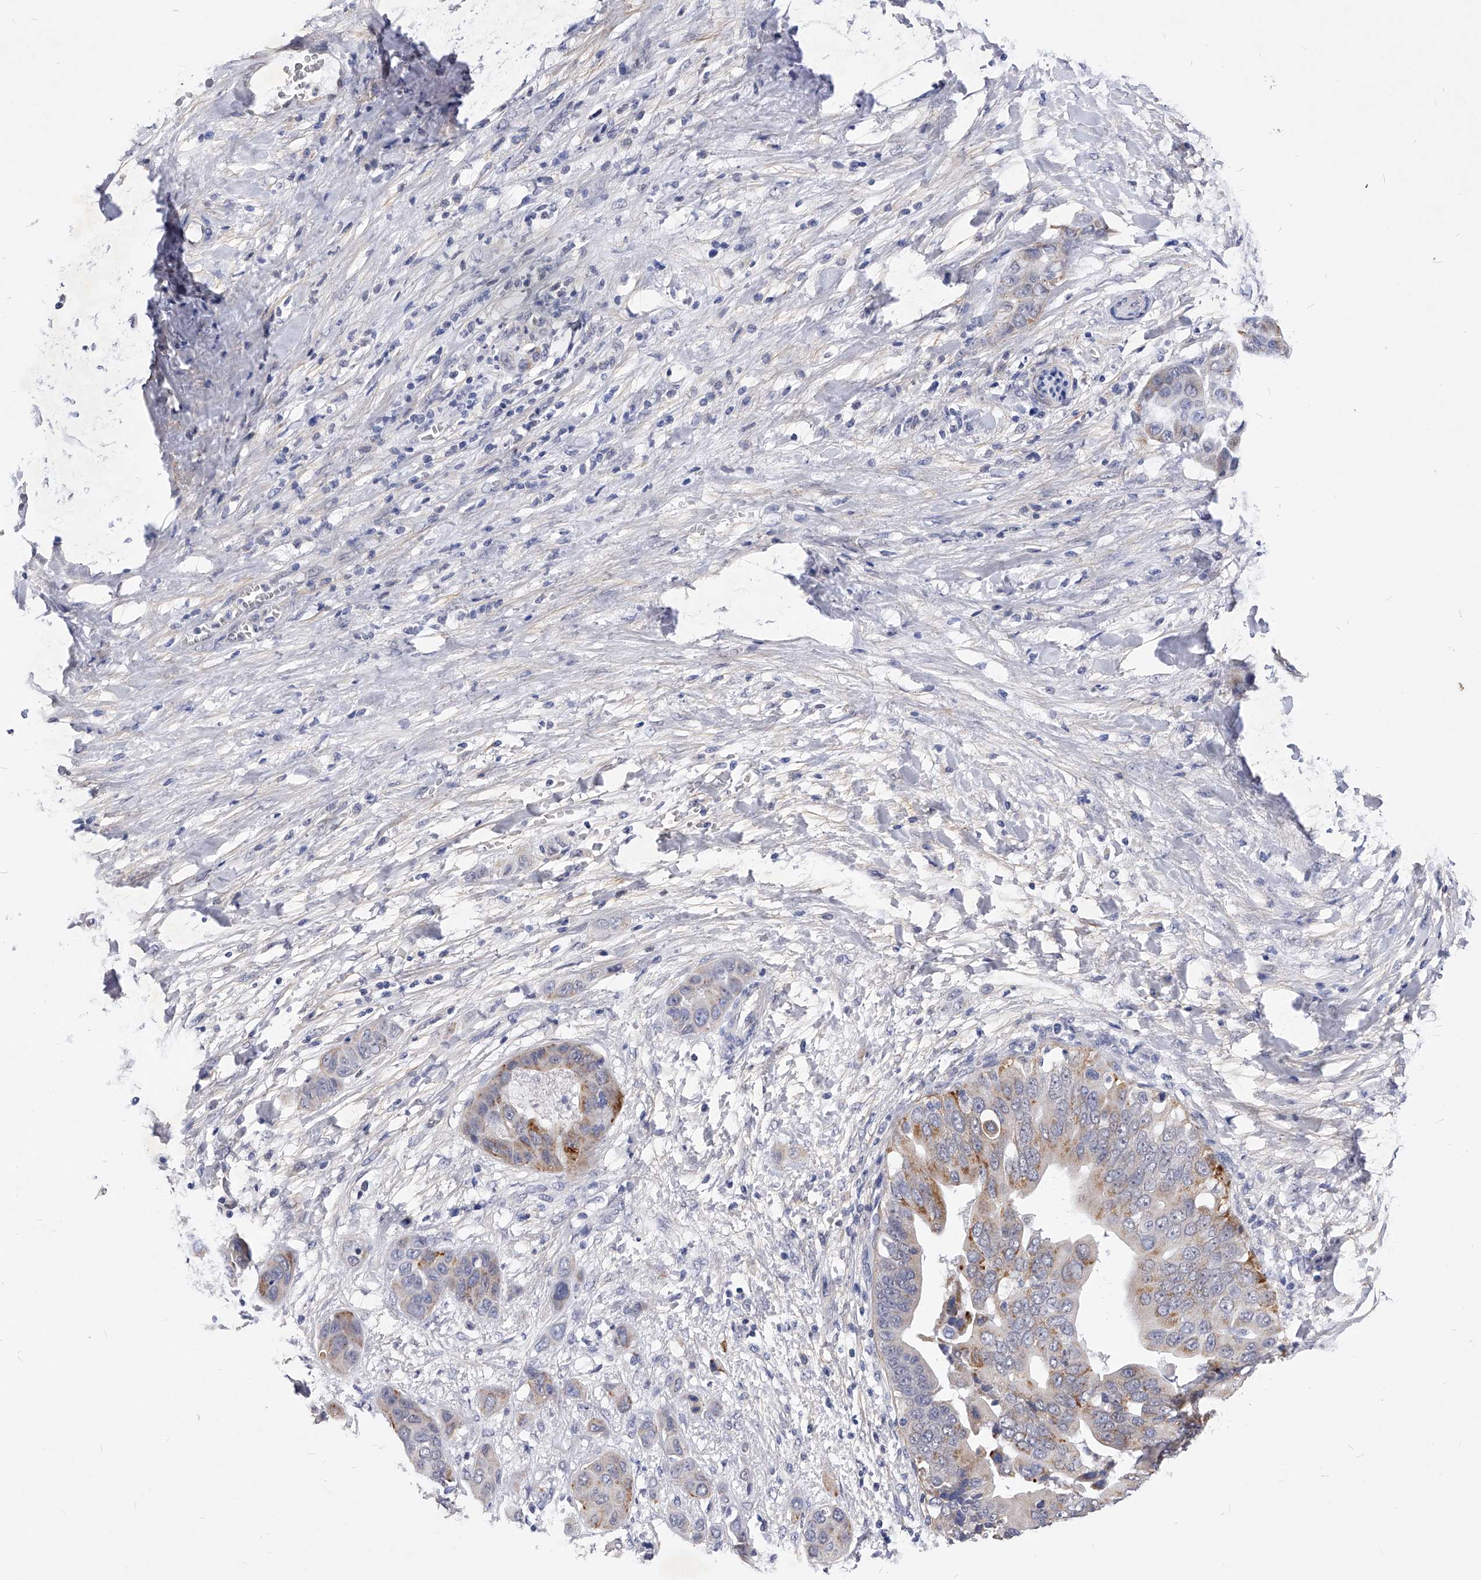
{"staining": {"intensity": "moderate", "quantity": "<25%", "location": "cytoplasmic/membranous"}, "tissue": "liver cancer", "cell_type": "Tumor cells", "image_type": "cancer", "snomed": [{"axis": "morphology", "description": "Cholangiocarcinoma"}, {"axis": "topography", "description": "Liver"}], "caption": "A brown stain shows moderate cytoplasmic/membranous positivity of a protein in human liver cancer (cholangiocarcinoma) tumor cells.", "gene": "ZNF529", "patient": {"sex": "female", "age": 52}}